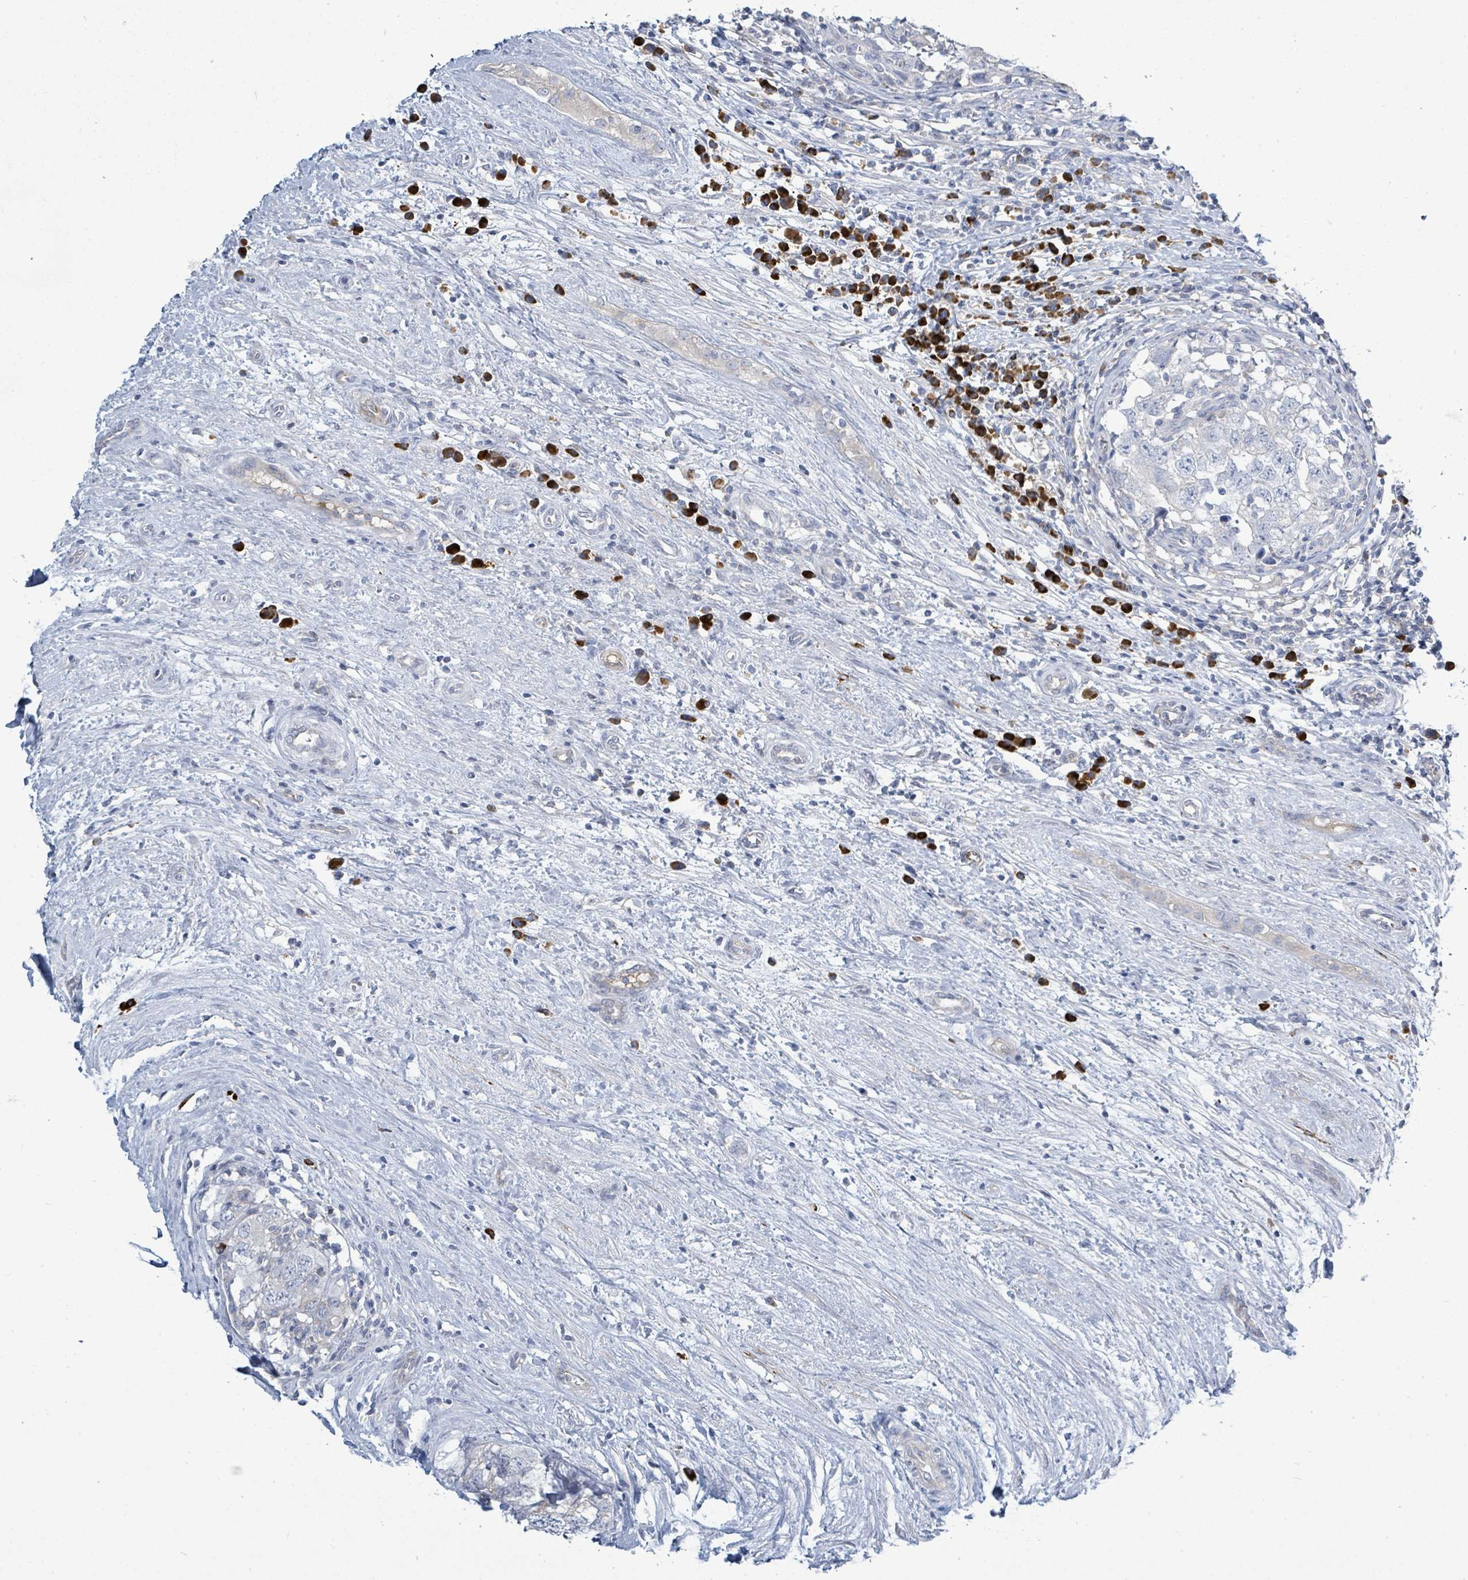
{"staining": {"intensity": "negative", "quantity": "none", "location": "none"}, "tissue": "testis cancer", "cell_type": "Tumor cells", "image_type": "cancer", "snomed": [{"axis": "morphology", "description": "Seminoma, NOS"}, {"axis": "morphology", "description": "Carcinoma, Embryonal, NOS"}, {"axis": "topography", "description": "Testis"}], "caption": "High magnification brightfield microscopy of testis cancer stained with DAB (brown) and counterstained with hematoxylin (blue): tumor cells show no significant staining.", "gene": "SIRPB1", "patient": {"sex": "male", "age": 29}}